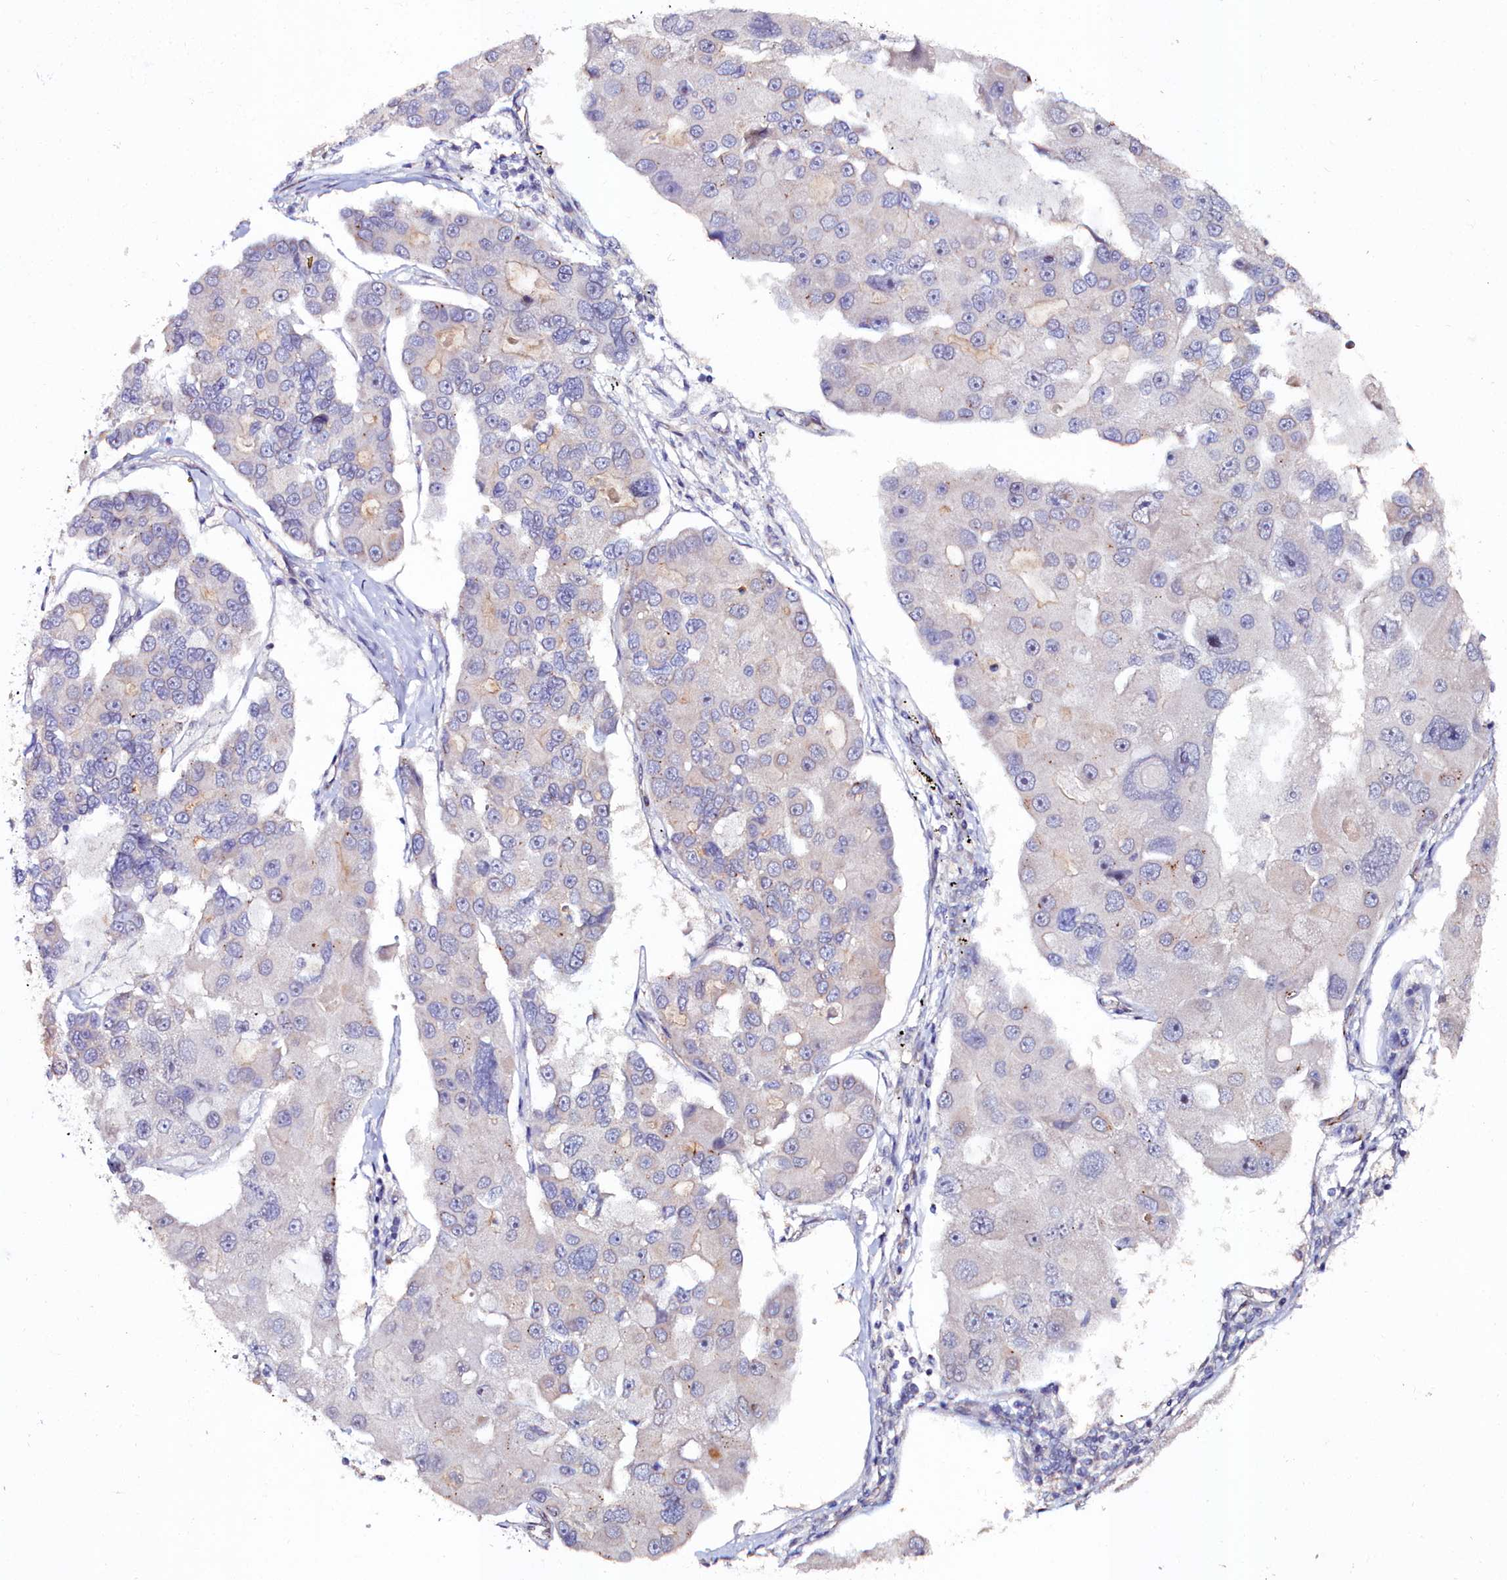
{"staining": {"intensity": "negative", "quantity": "none", "location": "none"}, "tissue": "lung cancer", "cell_type": "Tumor cells", "image_type": "cancer", "snomed": [{"axis": "morphology", "description": "Adenocarcinoma, NOS"}, {"axis": "topography", "description": "Lung"}], "caption": "IHC of adenocarcinoma (lung) displays no positivity in tumor cells.", "gene": "C4orf19", "patient": {"sex": "female", "age": 54}}